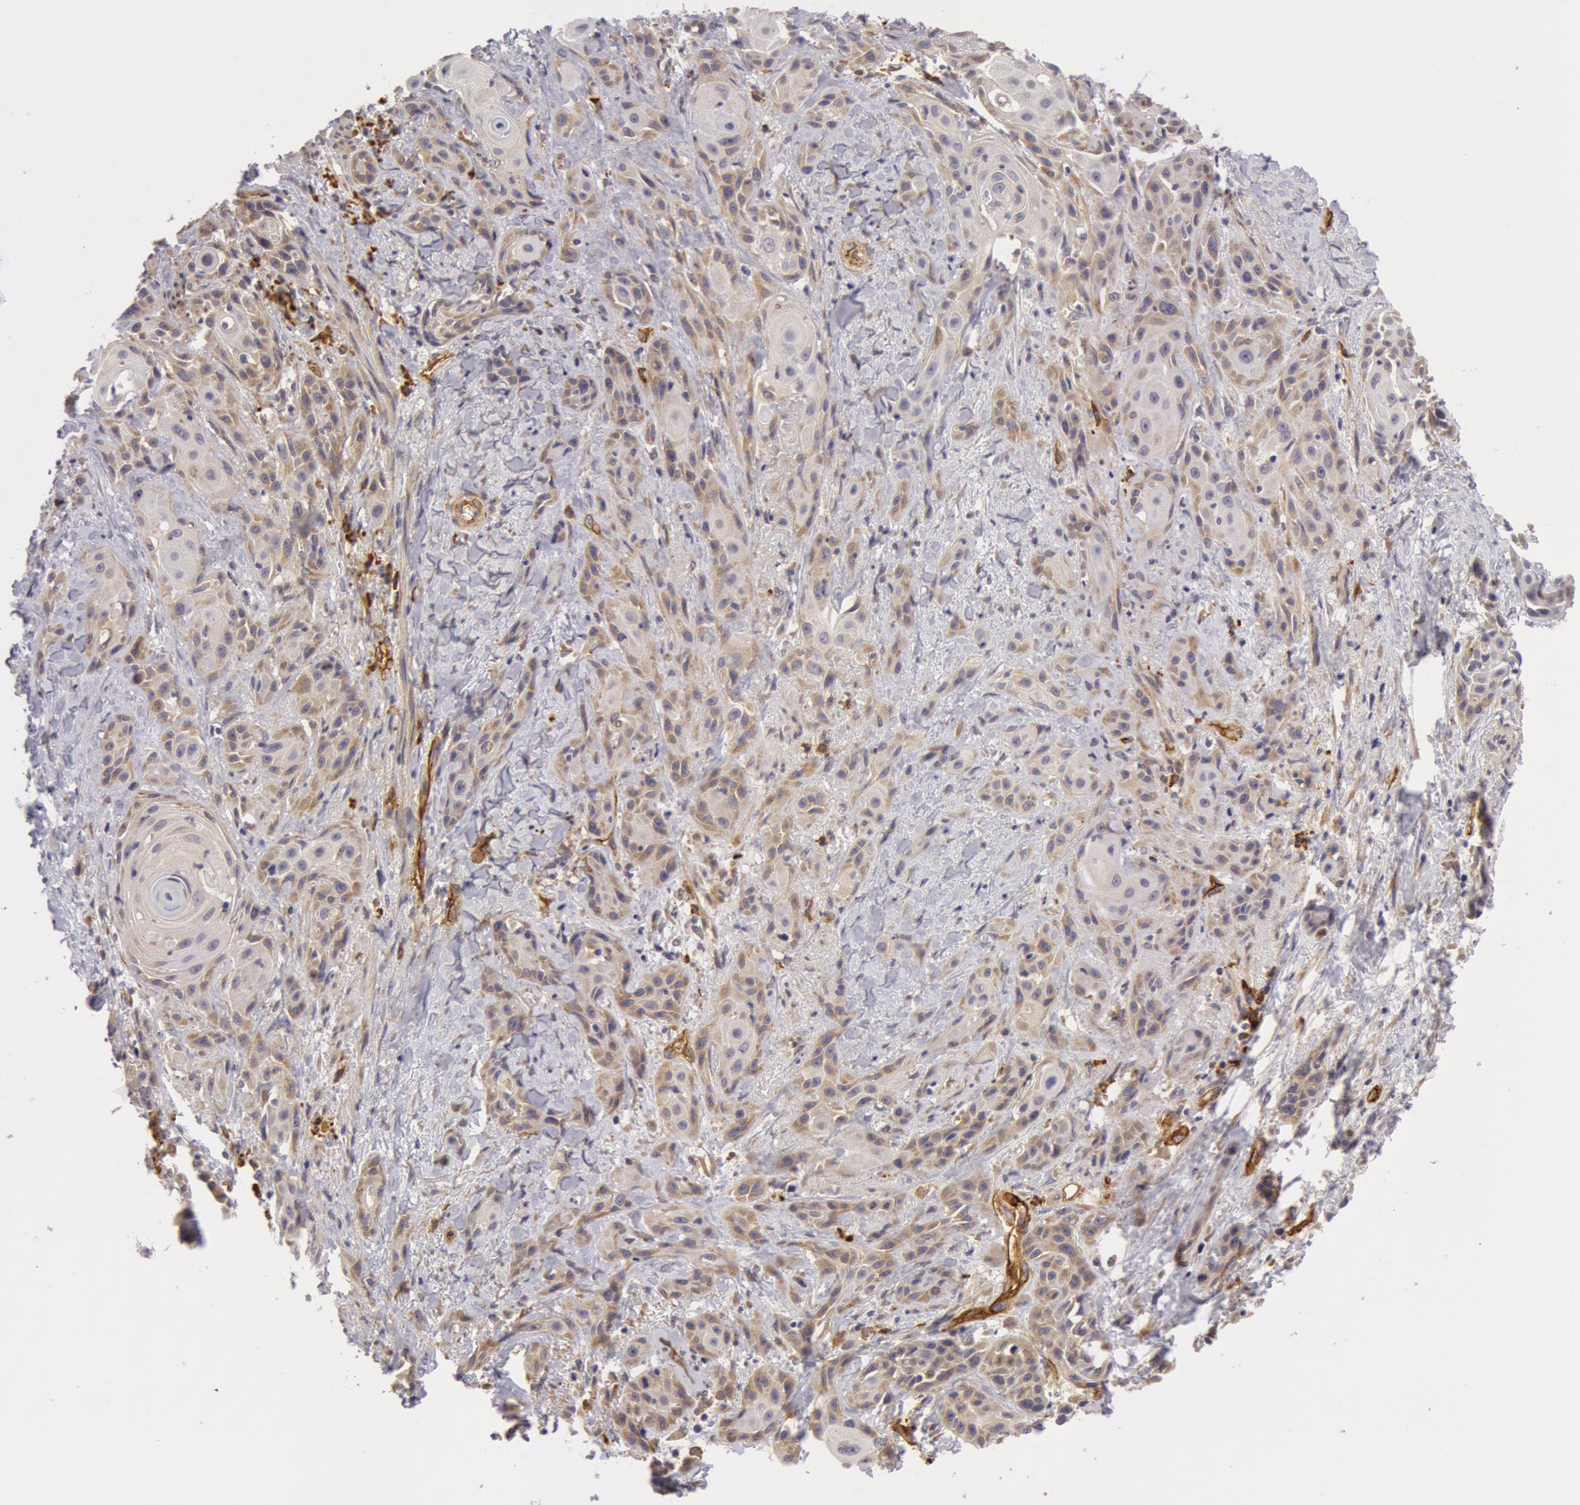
{"staining": {"intensity": "weak", "quantity": "25%-75%", "location": "cytoplasmic/membranous"}, "tissue": "skin cancer", "cell_type": "Tumor cells", "image_type": "cancer", "snomed": [{"axis": "morphology", "description": "Squamous cell carcinoma, NOS"}, {"axis": "topography", "description": "Skin"}, {"axis": "topography", "description": "Anal"}], "caption": "A brown stain highlights weak cytoplasmic/membranous staining of a protein in human squamous cell carcinoma (skin) tumor cells. (DAB = brown stain, brightfield microscopy at high magnification).", "gene": "IL23A", "patient": {"sex": "male", "age": 64}}